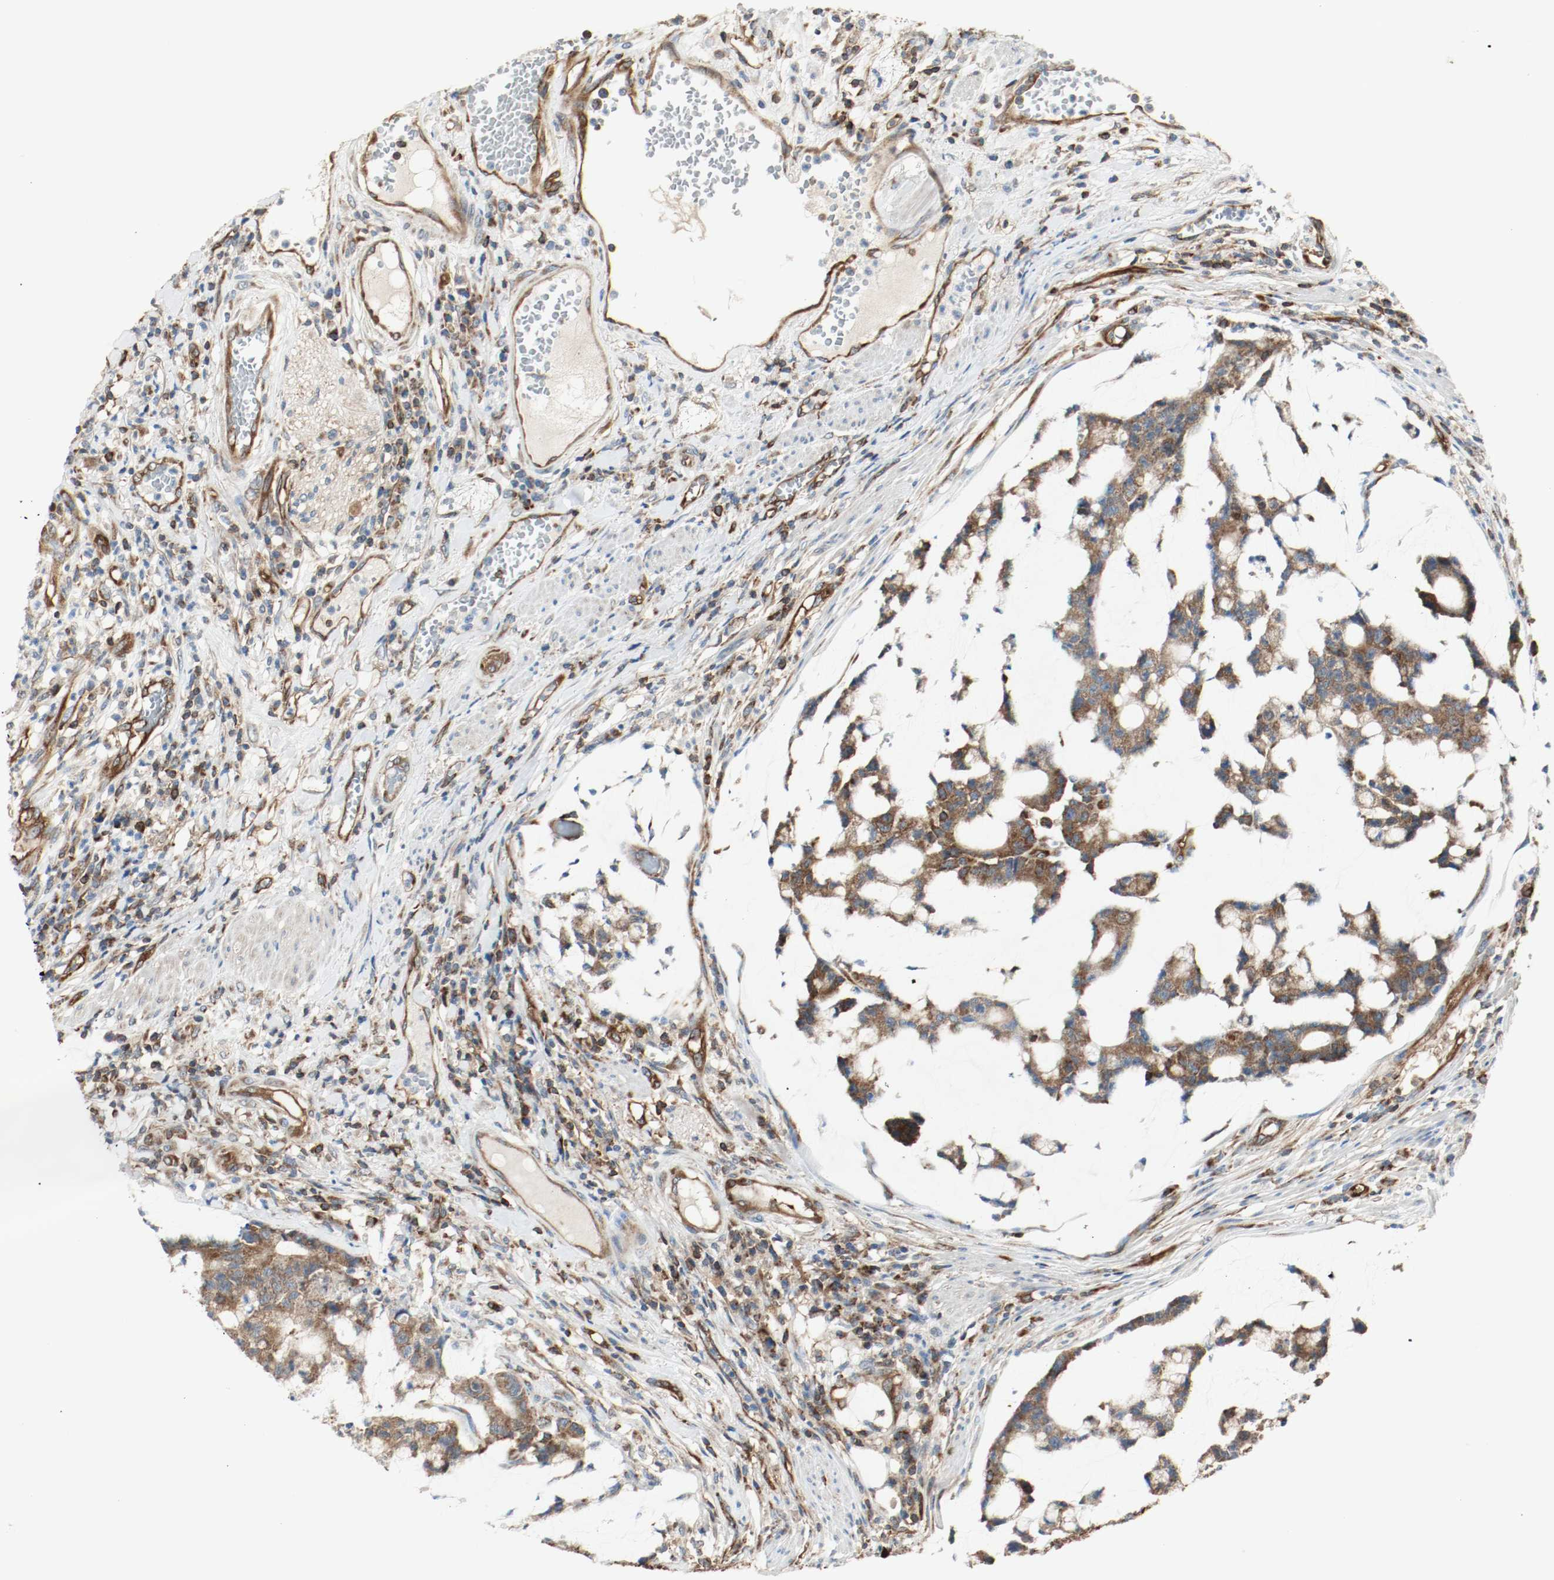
{"staining": {"intensity": "strong", "quantity": ">75%", "location": "cytoplasmic/membranous"}, "tissue": "colorectal cancer", "cell_type": "Tumor cells", "image_type": "cancer", "snomed": [{"axis": "morphology", "description": "Adenocarcinoma, NOS"}, {"axis": "topography", "description": "Colon"}], "caption": "A histopathology image of colorectal cancer (adenocarcinoma) stained for a protein demonstrates strong cytoplasmic/membranous brown staining in tumor cells.", "gene": "PLCG1", "patient": {"sex": "female", "age": 84}}